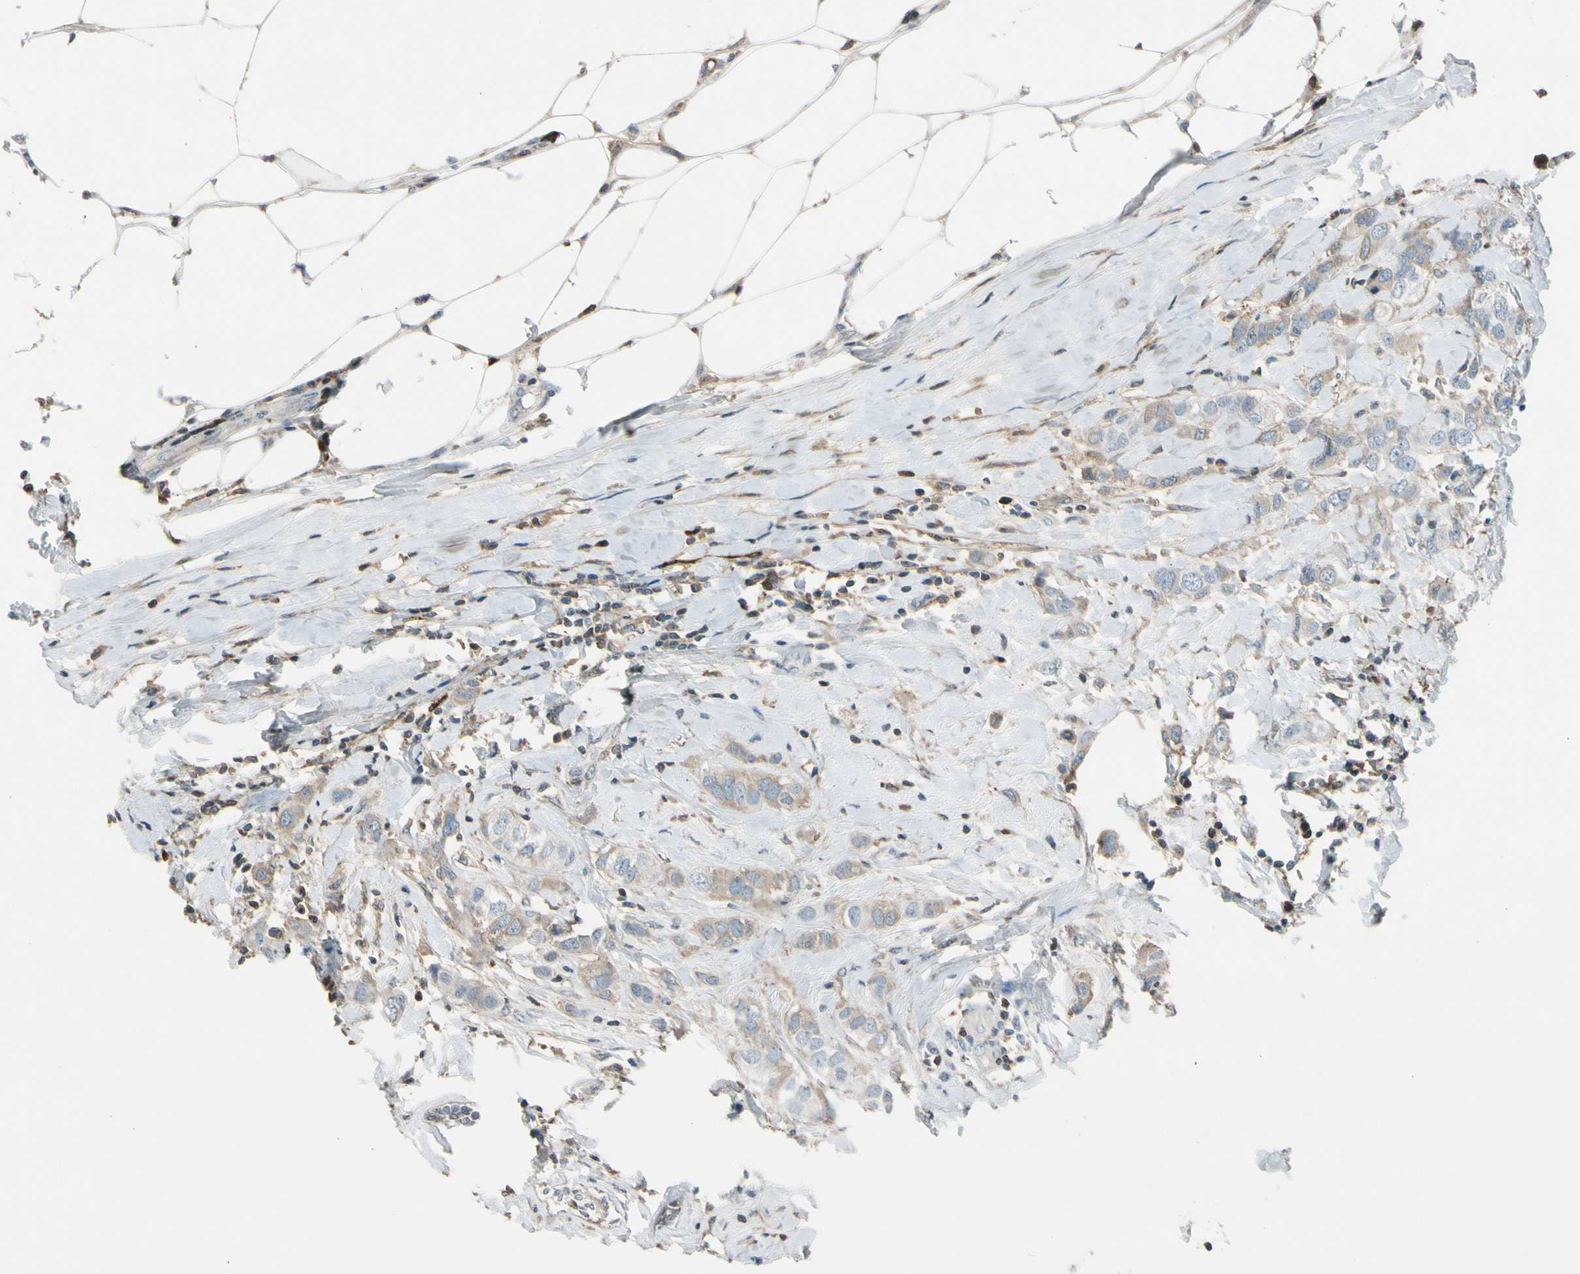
{"staining": {"intensity": "weak", "quantity": "<25%", "location": "cytoplasmic/membranous"}, "tissue": "breast cancer", "cell_type": "Tumor cells", "image_type": "cancer", "snomed": [{"axis": "morphology", "description": "Duct carcinoma"}, {"axis": "topography", "description": "Breast"}], "caption": "Tumor cells show no significant protein positivity in breast cancer.", "gene": "PDPN", "patient": {"sex": "female", "age": 50}}